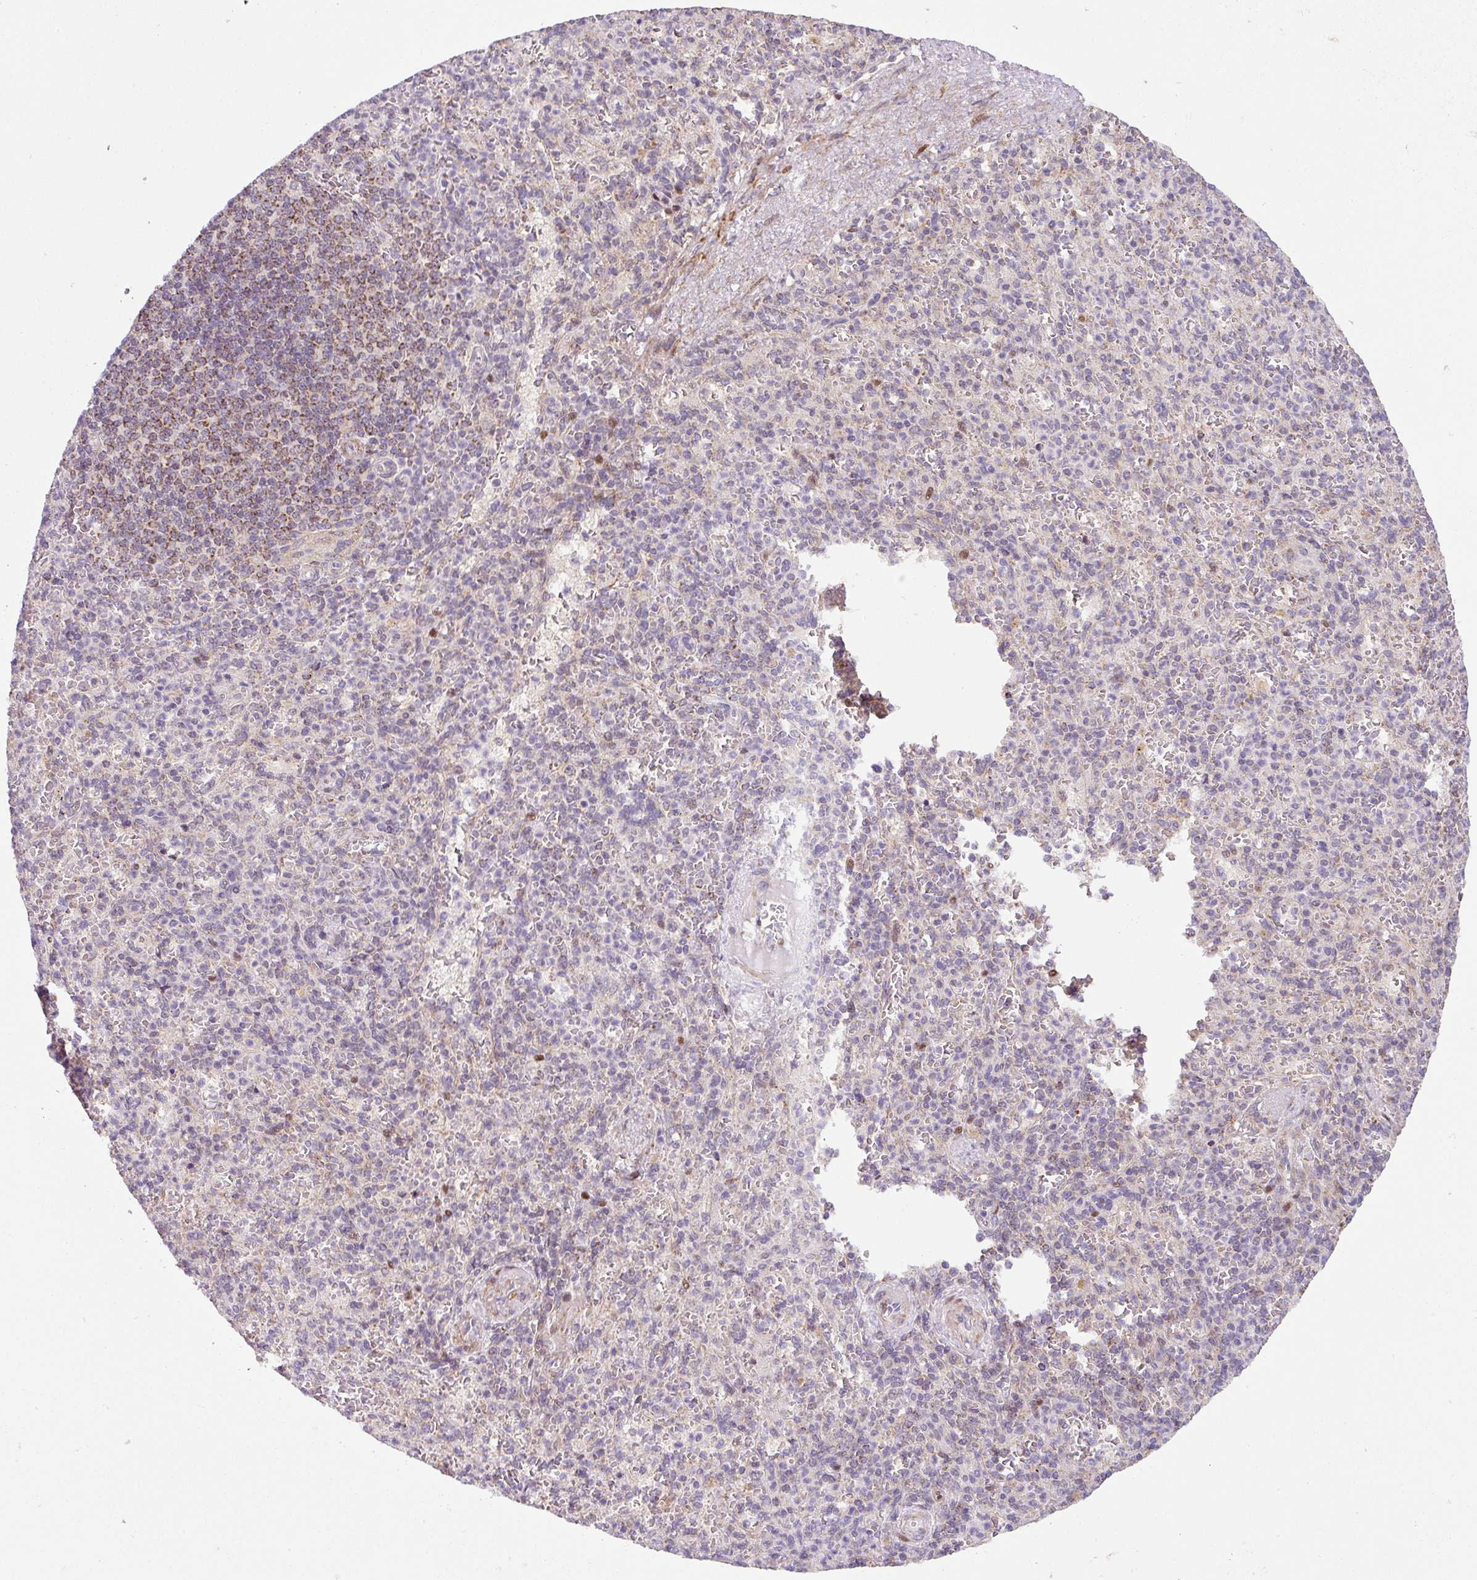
{"staining": {"intensity": "negative", "quantity": "none", "location": "none"}, "tissue": "spleen", "cell_type": "Cells in red pulp", "image_type": "normal", "snomed": [{"axis": "morphology", "description": "Normal tissue, NOS"}, {"axis": "topography", "description": "Spleen"}], "caption": "A photomicrograph of spleen stained for a protein displays no brown staining in cells in red pulp.", "gene": "ENSG00000269547", "patient": {"sex": "female", "age": 74}}